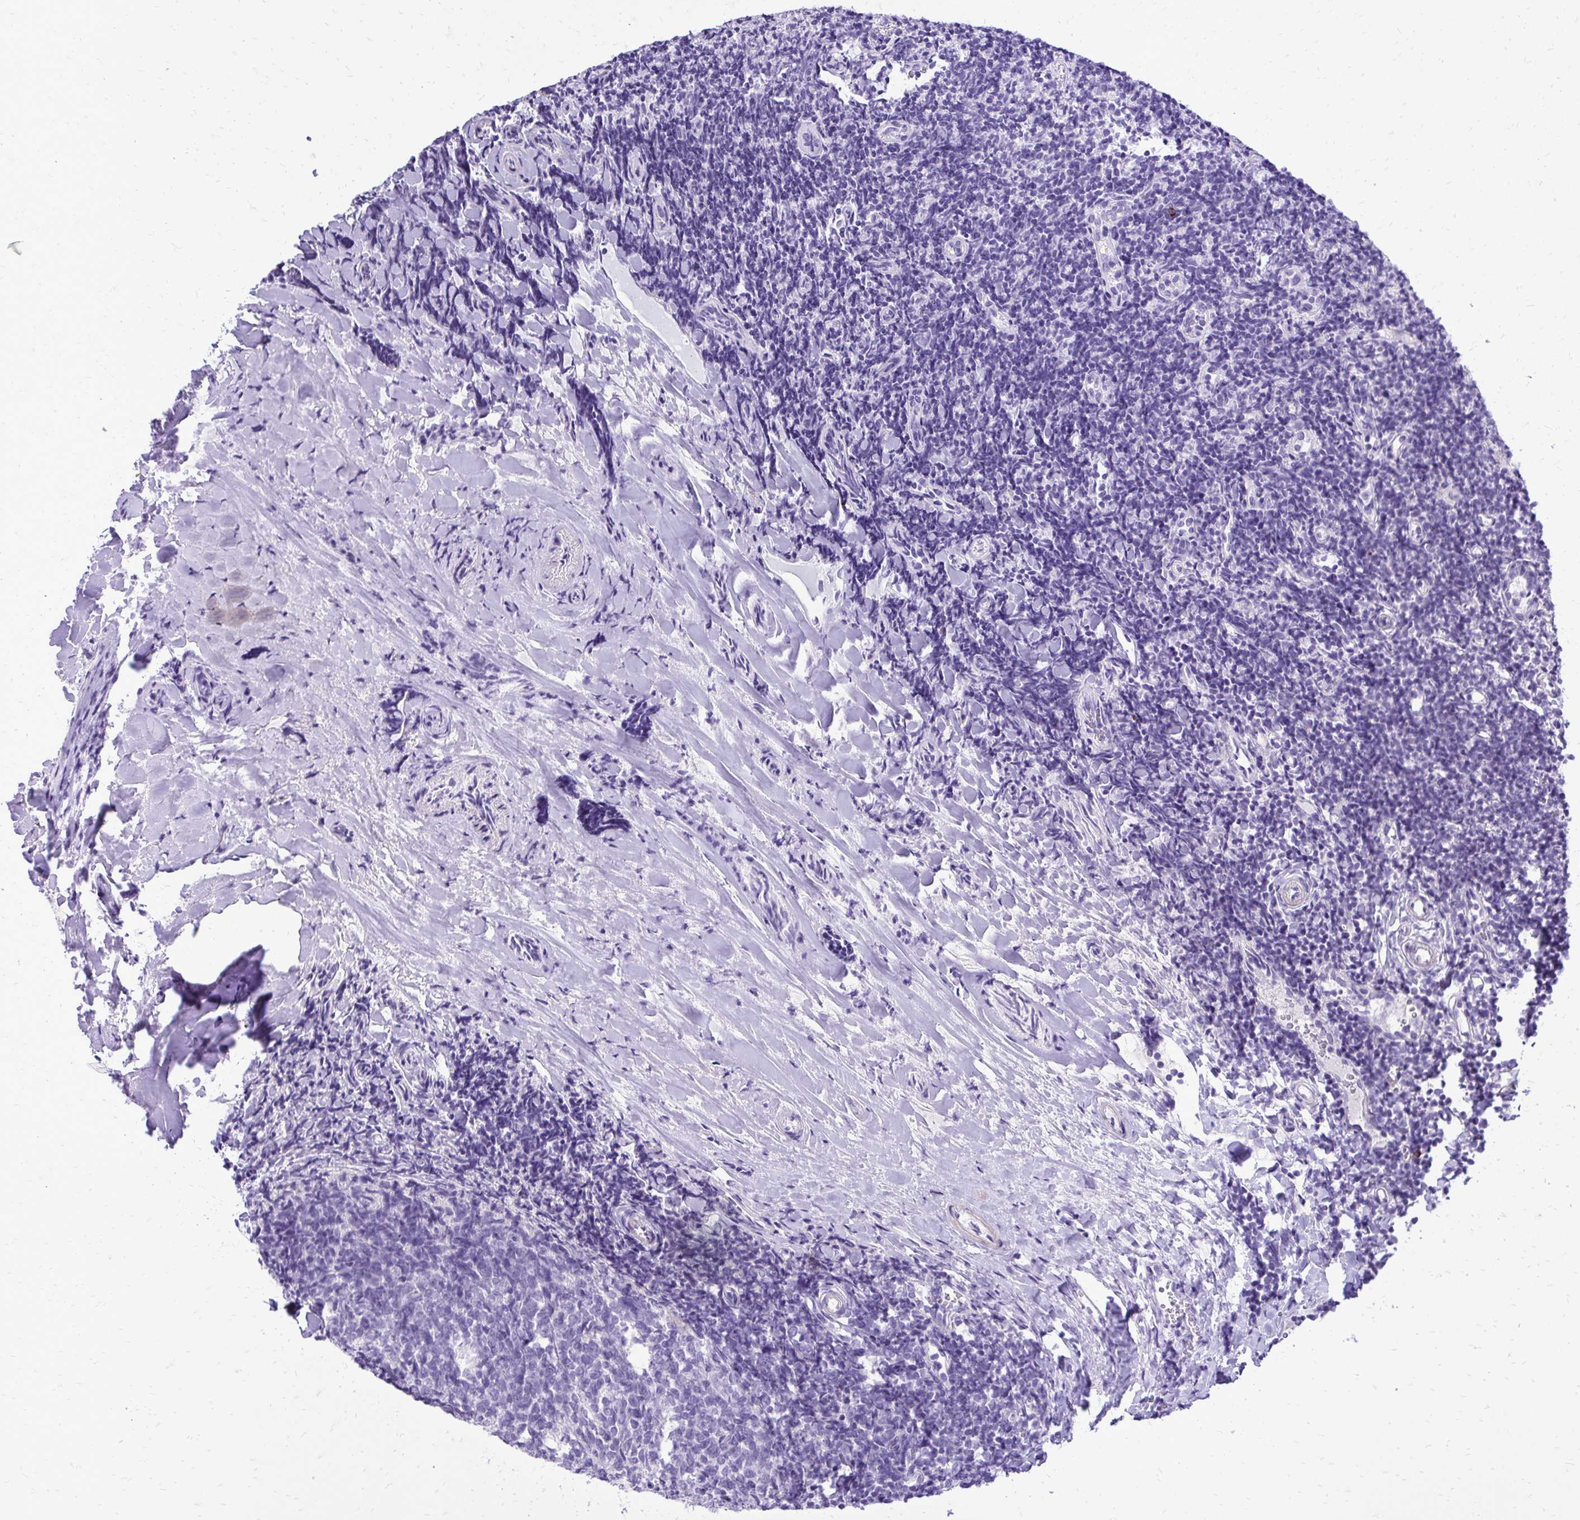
{"staining": {"intensity": "negative", "quantity": "none", "location": "none"}, "tissue": "tonsil", "cell_type": "Germinal center cells", "image_type": "normal", "snomed": [{"axis": "morphology", "description": "Normal tissue, NOS"}, {"axis": "topography", "description": "Tonsil"}], "caption": "DAB immunohistochemical staining of unremarkable human tonsil reveals no significant staining in germinal center cells. (Stains: DAB (3,3'-diaminobenzidine) IHC with hematoxylin counter stain, Microscopy: brightfield microscopy at high magnification).", "gene": "PELI3", "patient": {"sex": "female", "age": 10}}